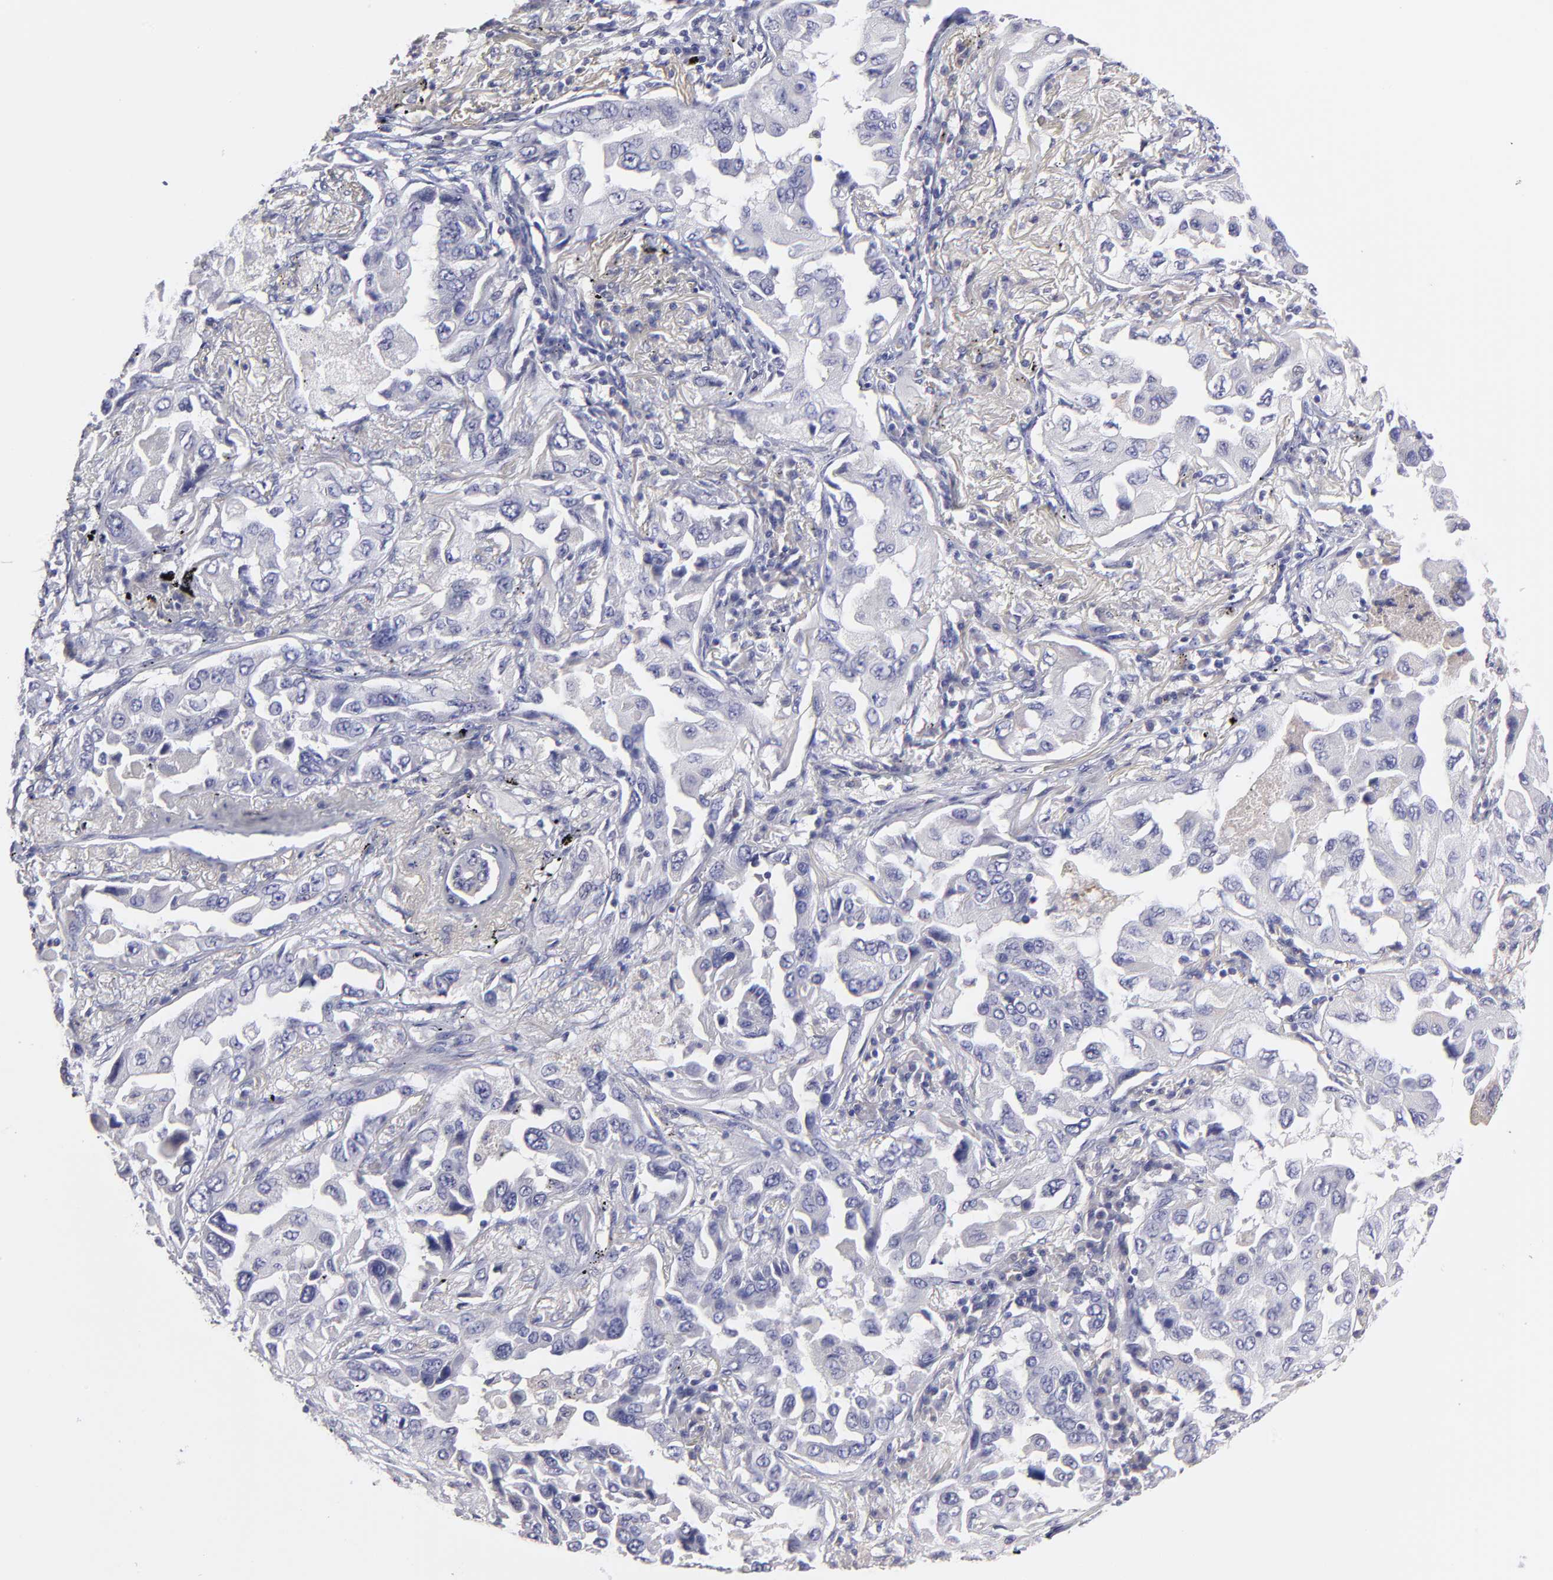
{"staining": {"intensity": "negative", "quantity": "none", "location": "none"}, "tissue": "lung cancer", "cell_type": "Tumor cells", "image_type": "cancer", "snomed": [{"axis": "morphology", "description": "Adenocarcinoma, NOS"}, {"axis": "topography", "description": "Lung"}], "caption": "Immunohistochemistry (IHC) photomicrograph of neoplastic tissue: human lung cancer stained with DAB (3,3'-diaminobenzidine) exhibits no significant protein positivity in tumor cells. (DAB (3,3'-diaminobenzidine) immunohistochemistry with hematoxylin counter stain).", "gene": "BTG2", "patient": {"sex": "female", "age": 65}}